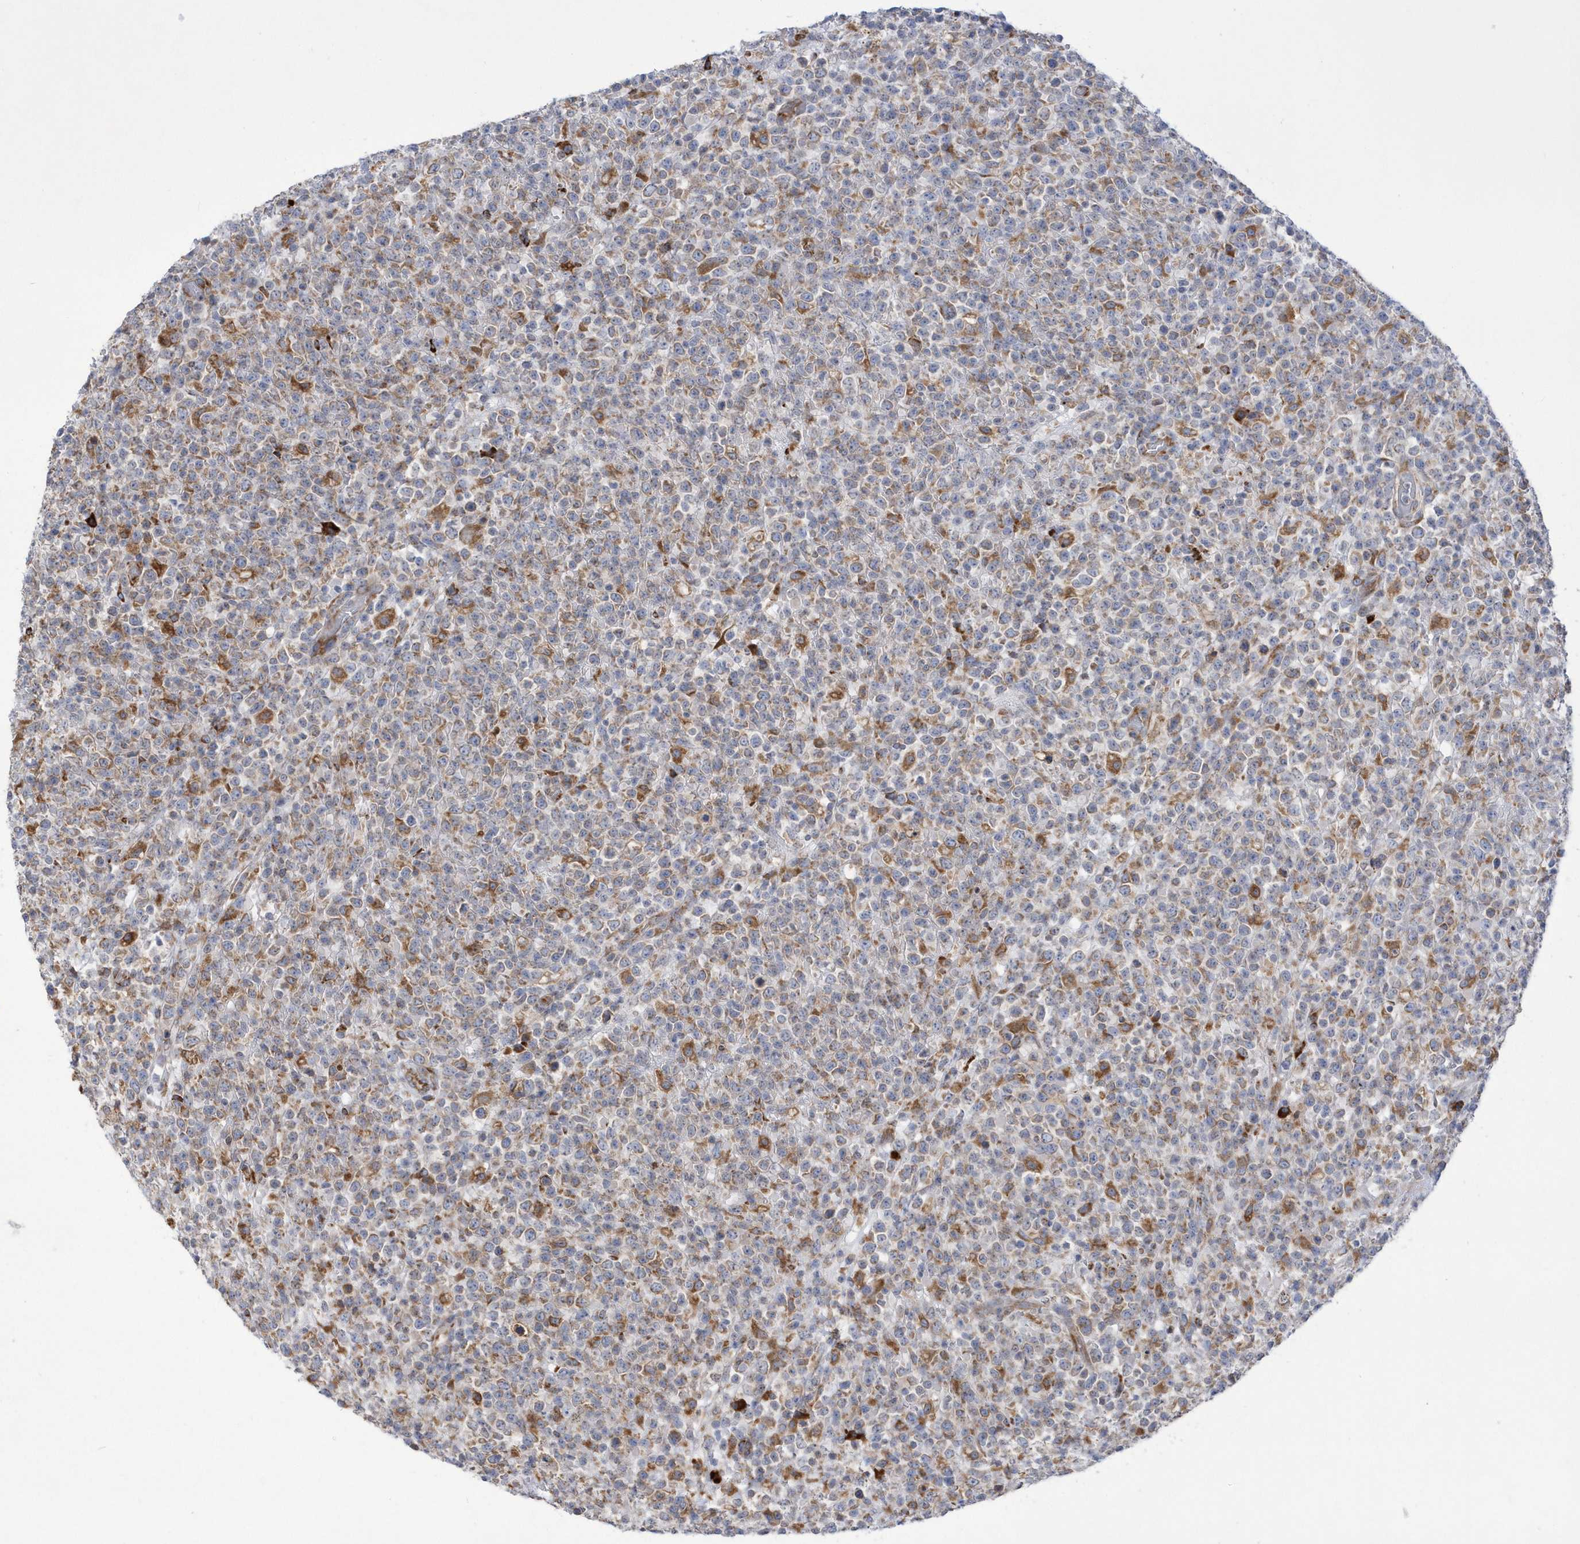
{"staining": {"intensity": "moderate", "quantity": "<25%", "location": "cytoplasmic/membranous"}, "tissue": "lymphoma", "cell_type": "Tumor cells", "image_type": "cancer", "snomed": [{"axis": "morphology", "description": "Malignant lymphoma, non-Hodgkin's type, High grade"}, {"axis": "topography", "description": "Colon"}], "caption": "The image shows a brown stain indicating the presence of a protein in the cytoplasmic/membranous of tumor cells in malignant lymphoma, non-Hodgkin's type (high-grade).", "gene": "MED31", "patient": {"sex": "female", "age": 53}}